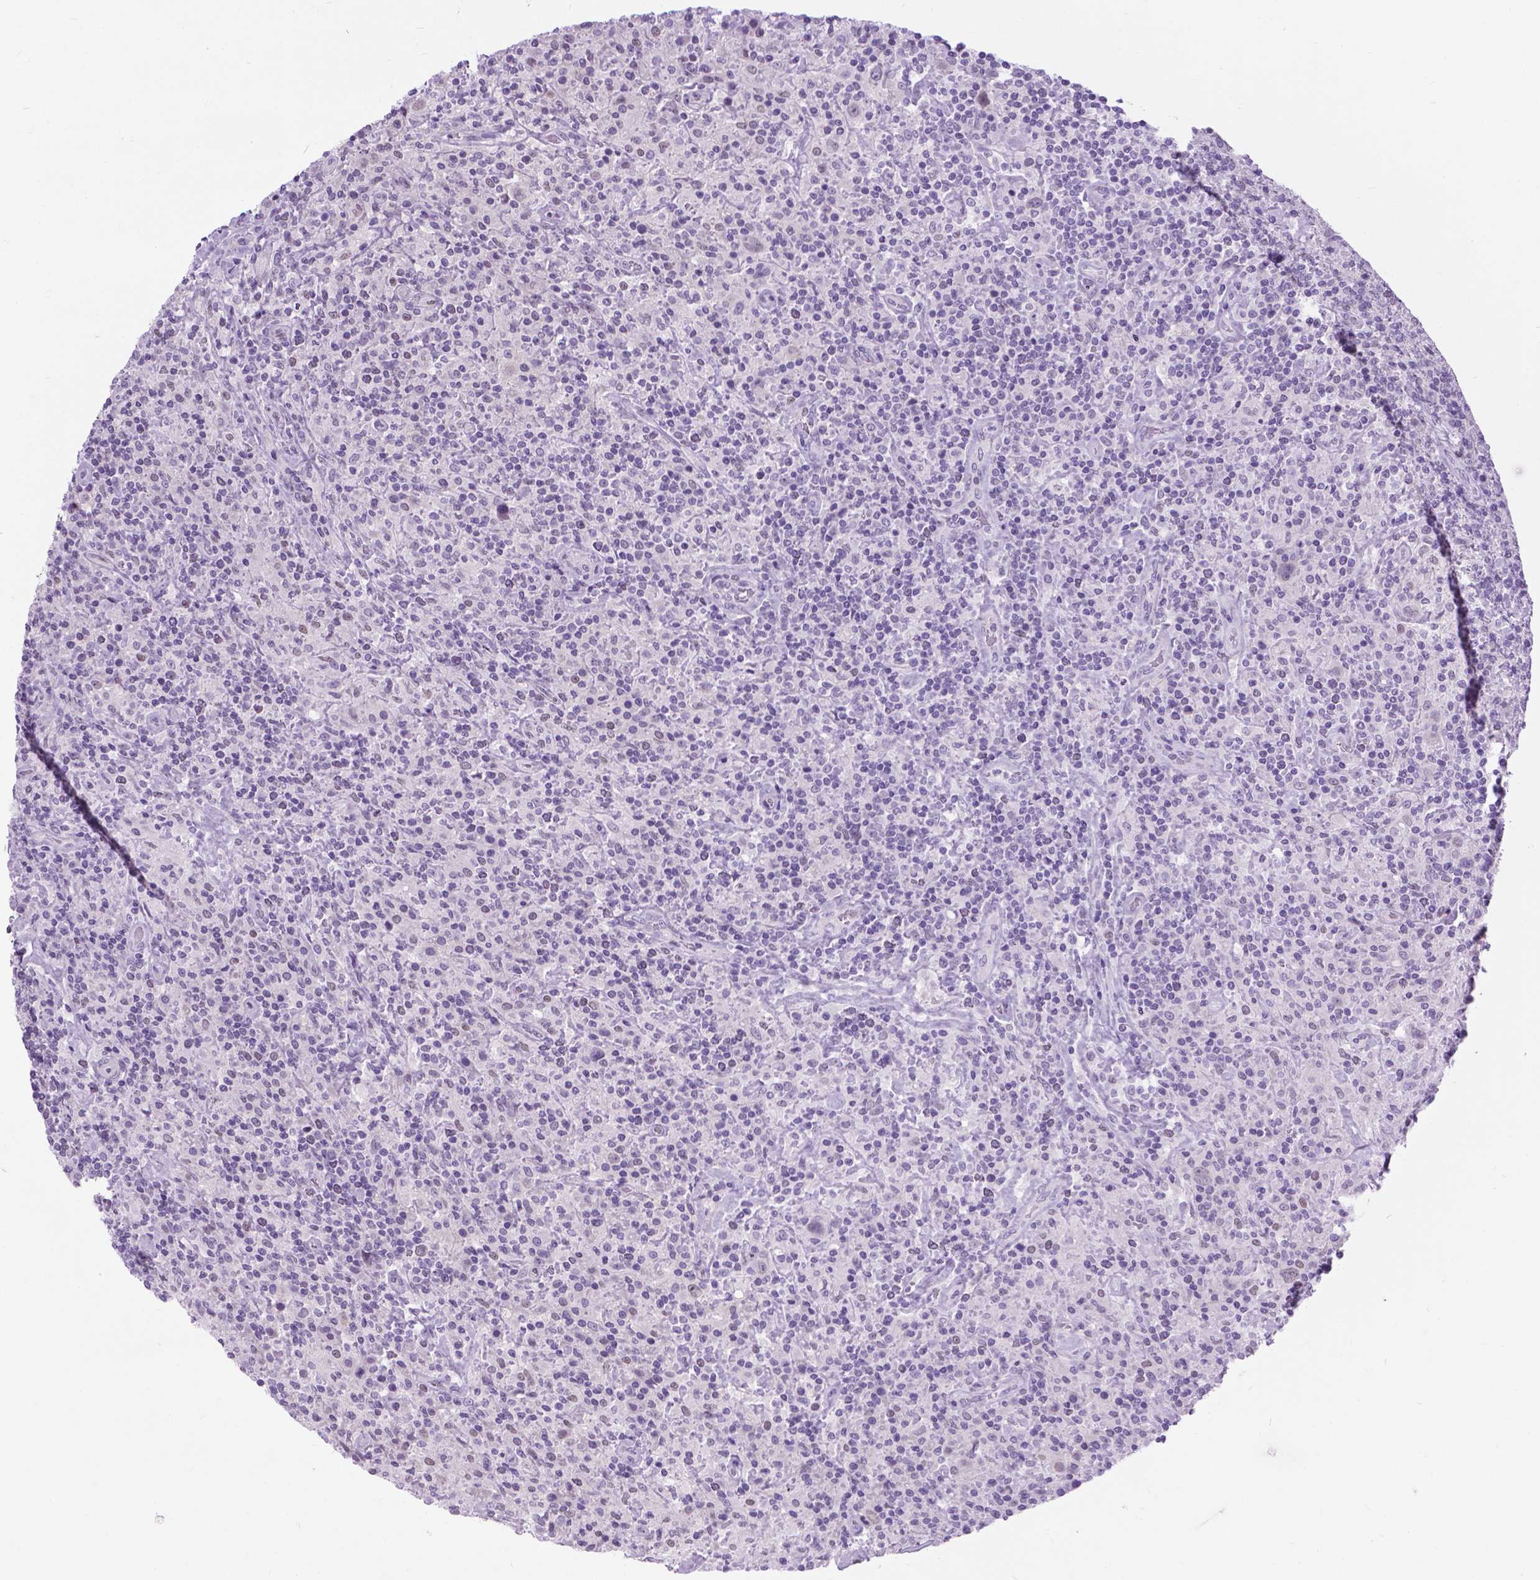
{"staining": {"intensity": "negative", "quantity": "none", "location": "none"}, "tissue": "lymphoma", "cell_type": "Tumor cells", "image_type": "cancer", "snomed": [{"axis": "morphology", "description": "Hodgkin's disease, NOS"}, {"axis": "topography", "description": "Lymph node"}], "caption": "This is an IHC micrograph of lymphoma. There is no positivity in tumor cells.", "gene": "APCDD1L", "patient": {"sex": "male", "age": 70}}